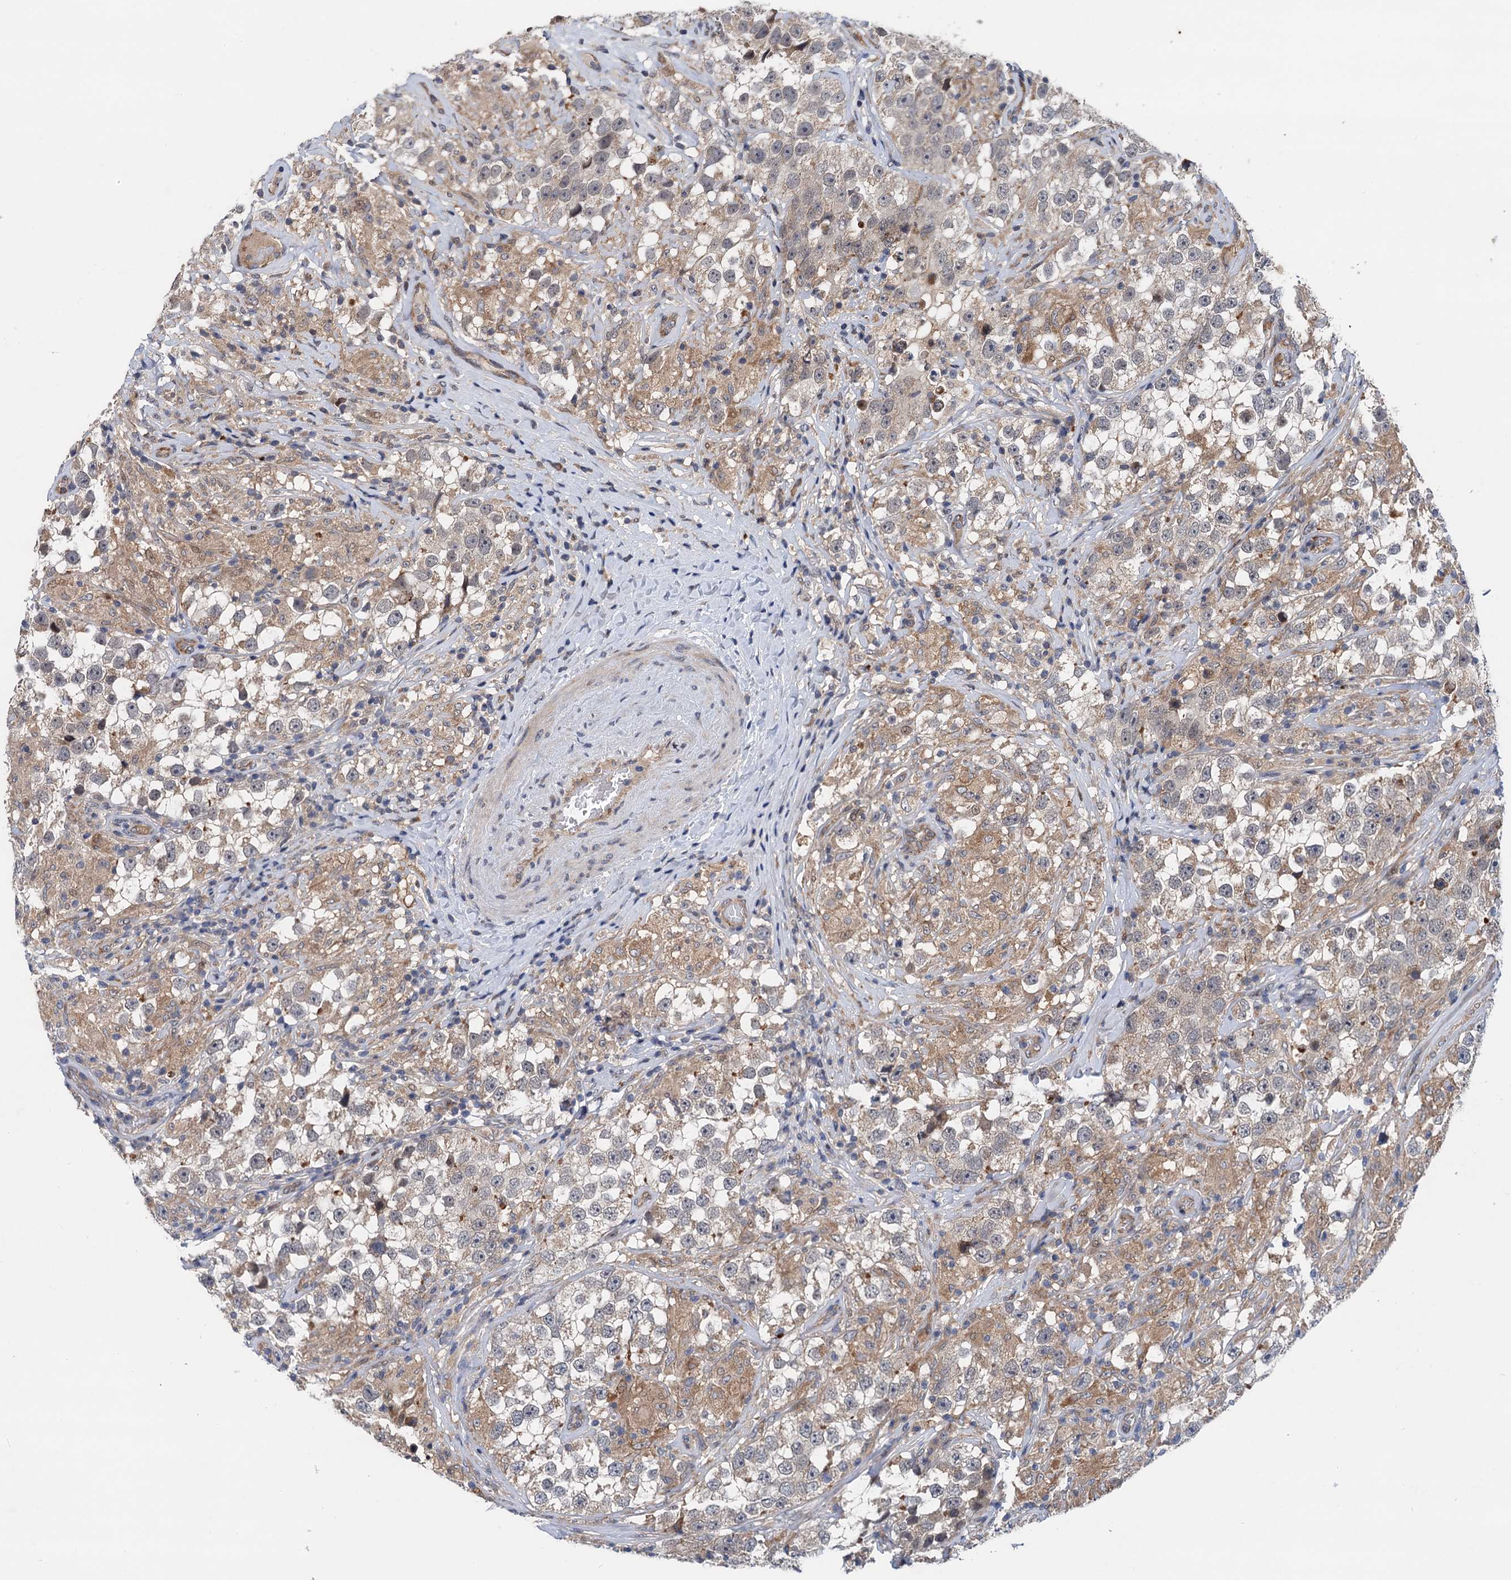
{"staining": {"intensity": "weak", "quantity": "25%-75%", "location": "cytoplasmic/membranous"}, "tissue": "testis cancer", "cell_type": "Tumor cells", "image_type": "cancer", "snomed": [{"axis": "morphology", "description": "Seminoma, NOS"}, {"axis": "topography", "description": "Testis"}], "caption": "An image of human seminoma (testis) stained for a protein reveals weak cytoplasmic/membranous brown staining in tumor cells.", "gene": "NLRP10", "patient": {"sex": "male", "age": 46}}